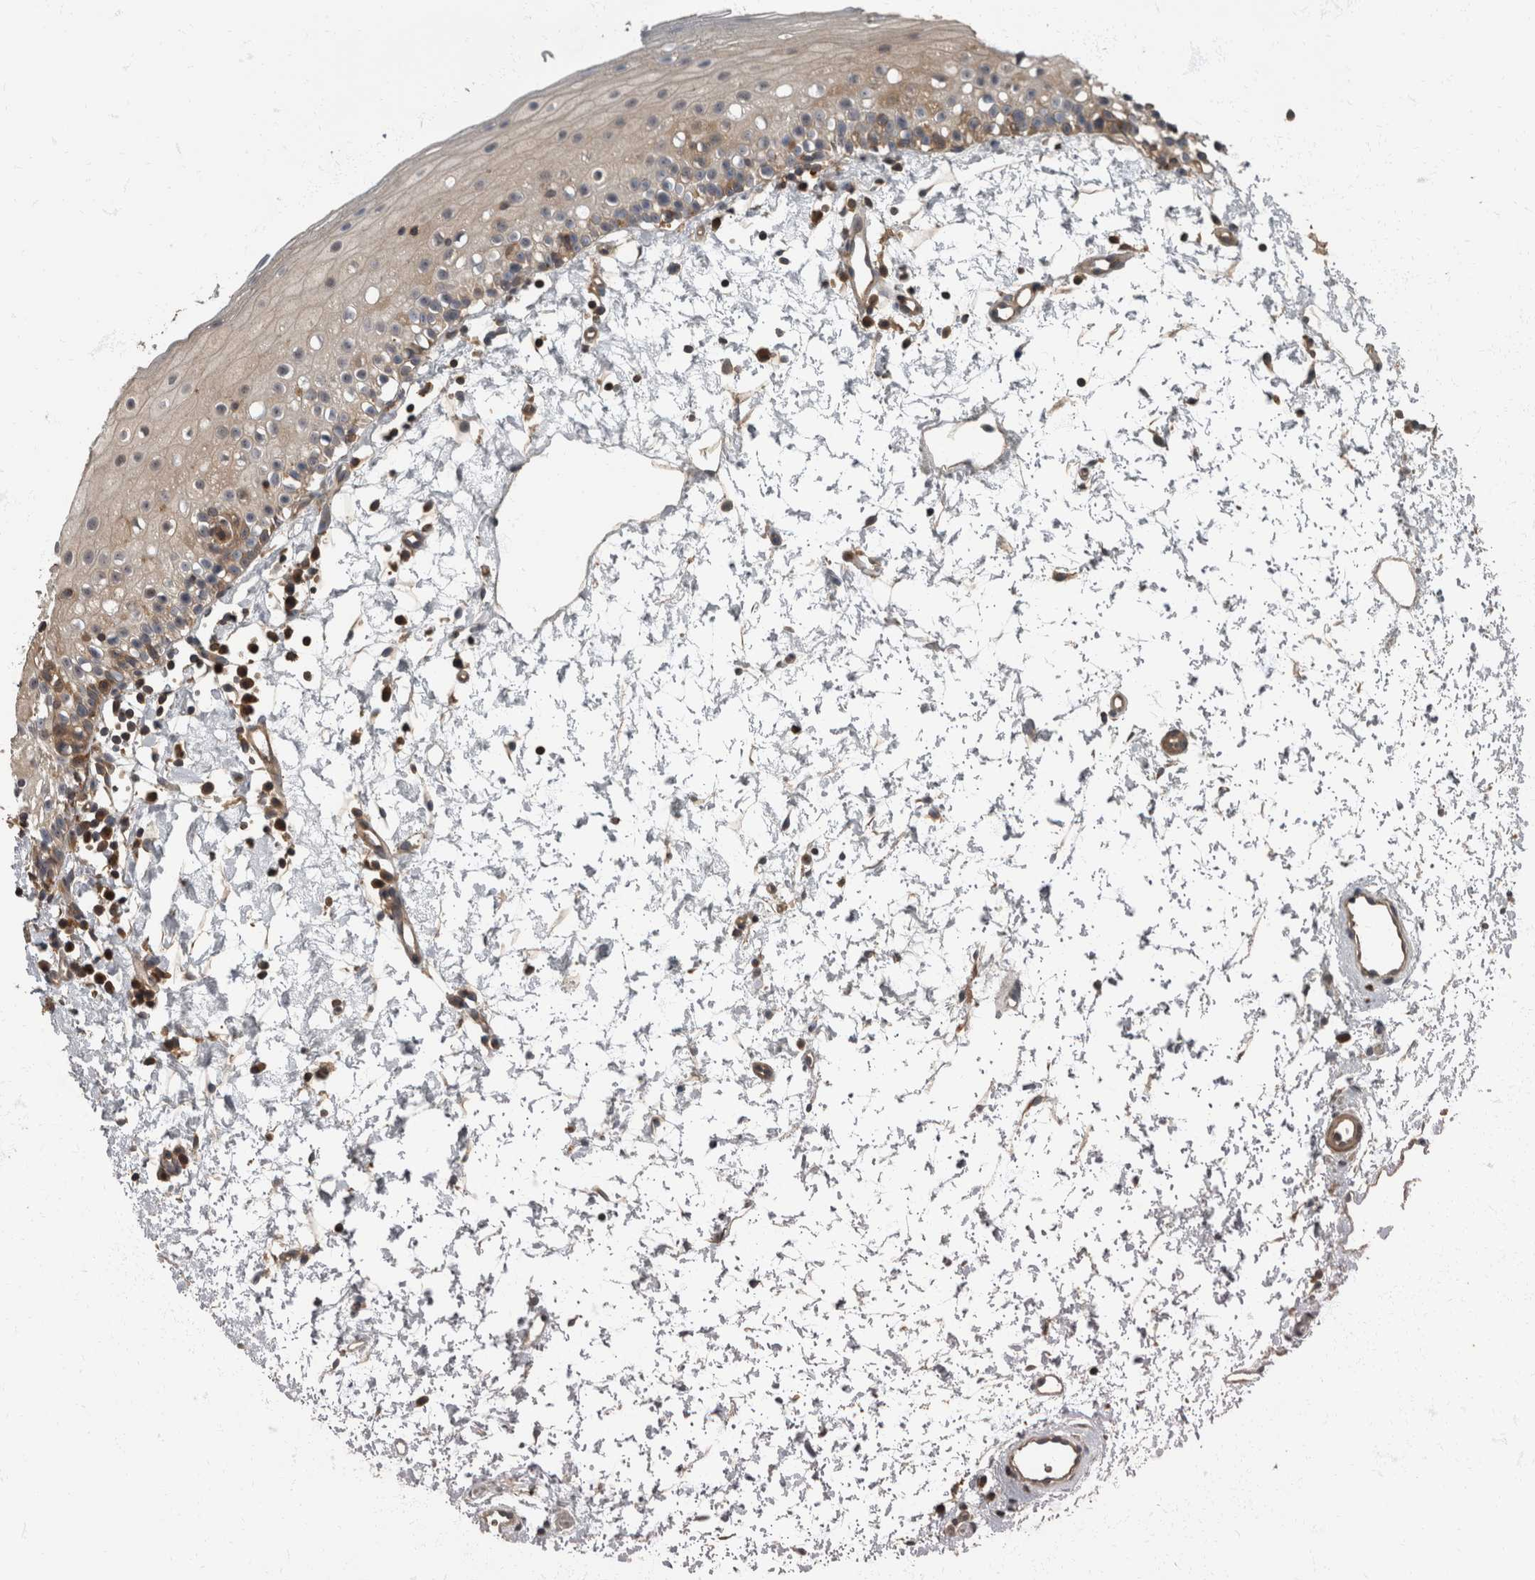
{"staining": {"intensity": "moderate", "quantity": ">75%", "location": "cytoplasmic/membranous"}, "tissue": "oral mucosa", "cell_type": "Squamous epithelial cells", "image_type": "normal", "snomed": [{"axis": "morphology", "description": "Normal tissue, NOS"}, {"axis": "topography", "description": "Oral tissue"}], "caption": "Protein expression analysis of benign oral mucosa shows moderate cytoplasmic/membranous positivity in approximately >75% of squamous epithelial cells.", "gene": "RABGGTB", "patient": {"sex": "male", "age": 28}}